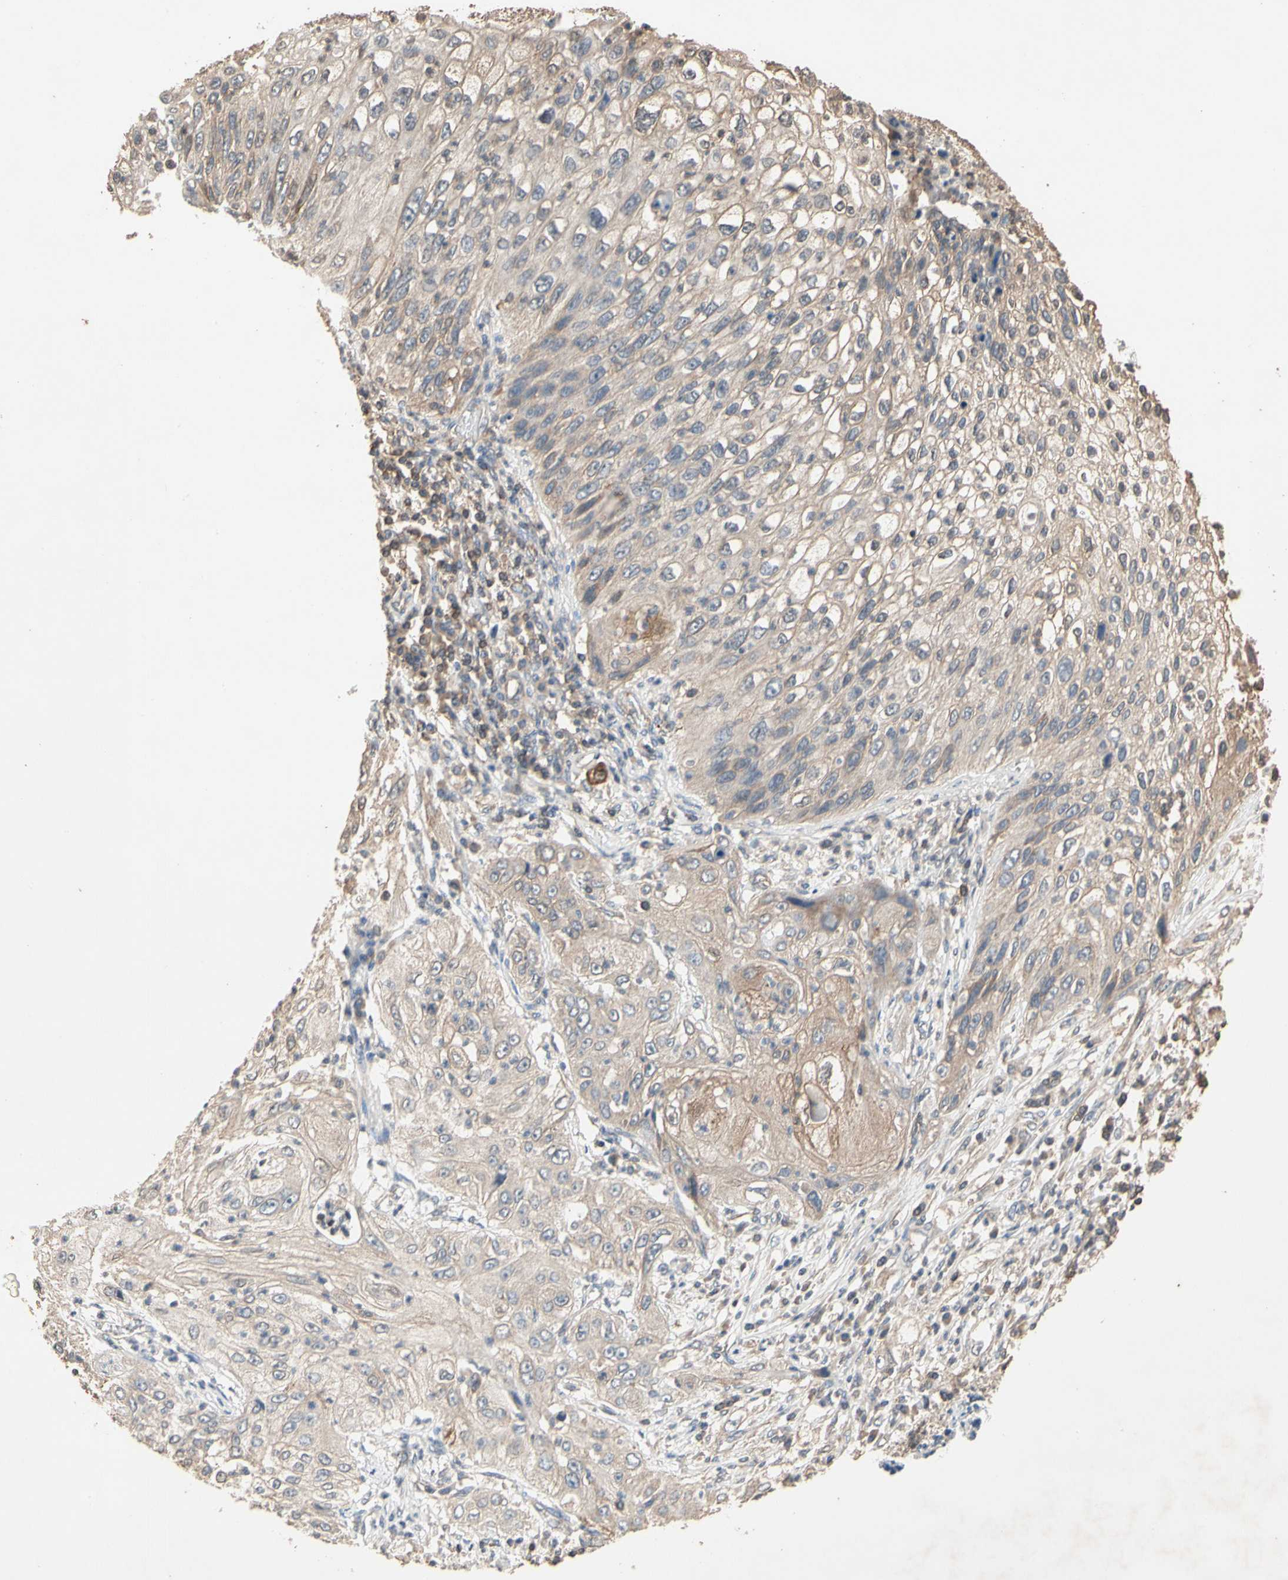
{"staining": {"intensity": "weak", "quantity": "25%-75%", "location": "cytoplasmic/membranous"}, "tissue": "lung cancer", "cell_type": "Tumor cells", "image_type": "cancer", "snomed": [{"axis": "morphology", "description": "Inflammation, NOS"}, {"axis": "morphology", "description": "Squamous cell carcinoma, NOS"}, {"axis": "topography", "description": "Lymph node"}, {"axis": "topography", "description": "Soft tissue"}, {"axis": "topography", "description": "Lung"}], "caption": "The histopathology image shows staining of lung cancer (squamous cell carcinoma), revealing weak cytoplasmic/membranous protein expression (brown color) within tumor cells.", "gene": "MAP3K10", "patient": {"sex": "male", "age": 66}}